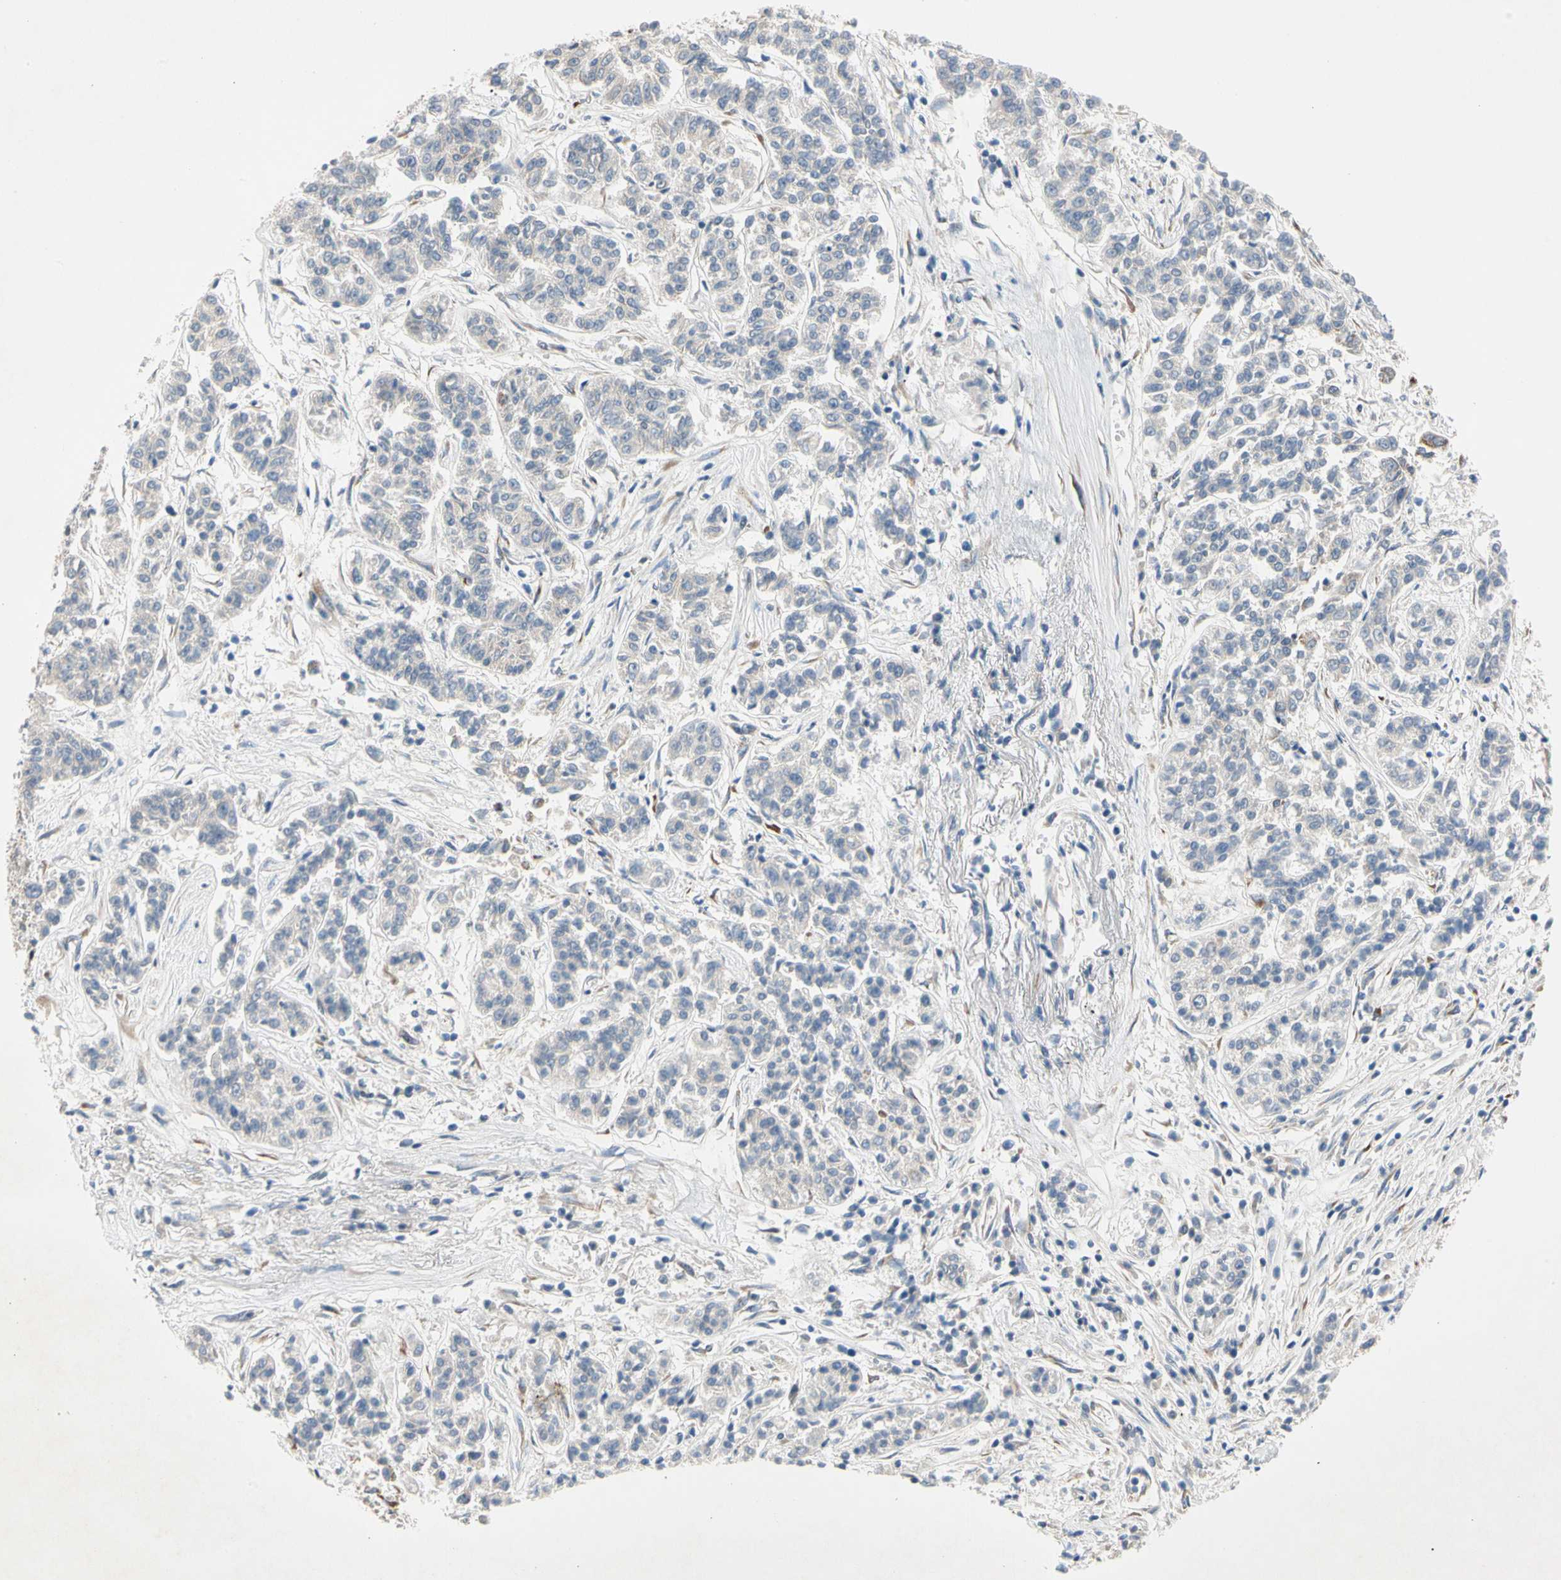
{"staining": {"intensity": "weak", "quantity": ">75%", "location": "nuclear"}, "tissue": "lung cancer", "cell_type": "Tumor cells", "image_type": "cancer", "snomed": [{"axis": "morphology", "description": "Adenocarcinoma, NOS"}, {"axis": "topography", "description": "Lung"}], "caption": "IHC (DAB (3,3'-diaminobenzidine)) staining of human lung cancer displays weak nuclear protein expression in approximately >75% of tumor cells.", "gene": "MARK1", "patient": {"sex": "male", "age": 84}}